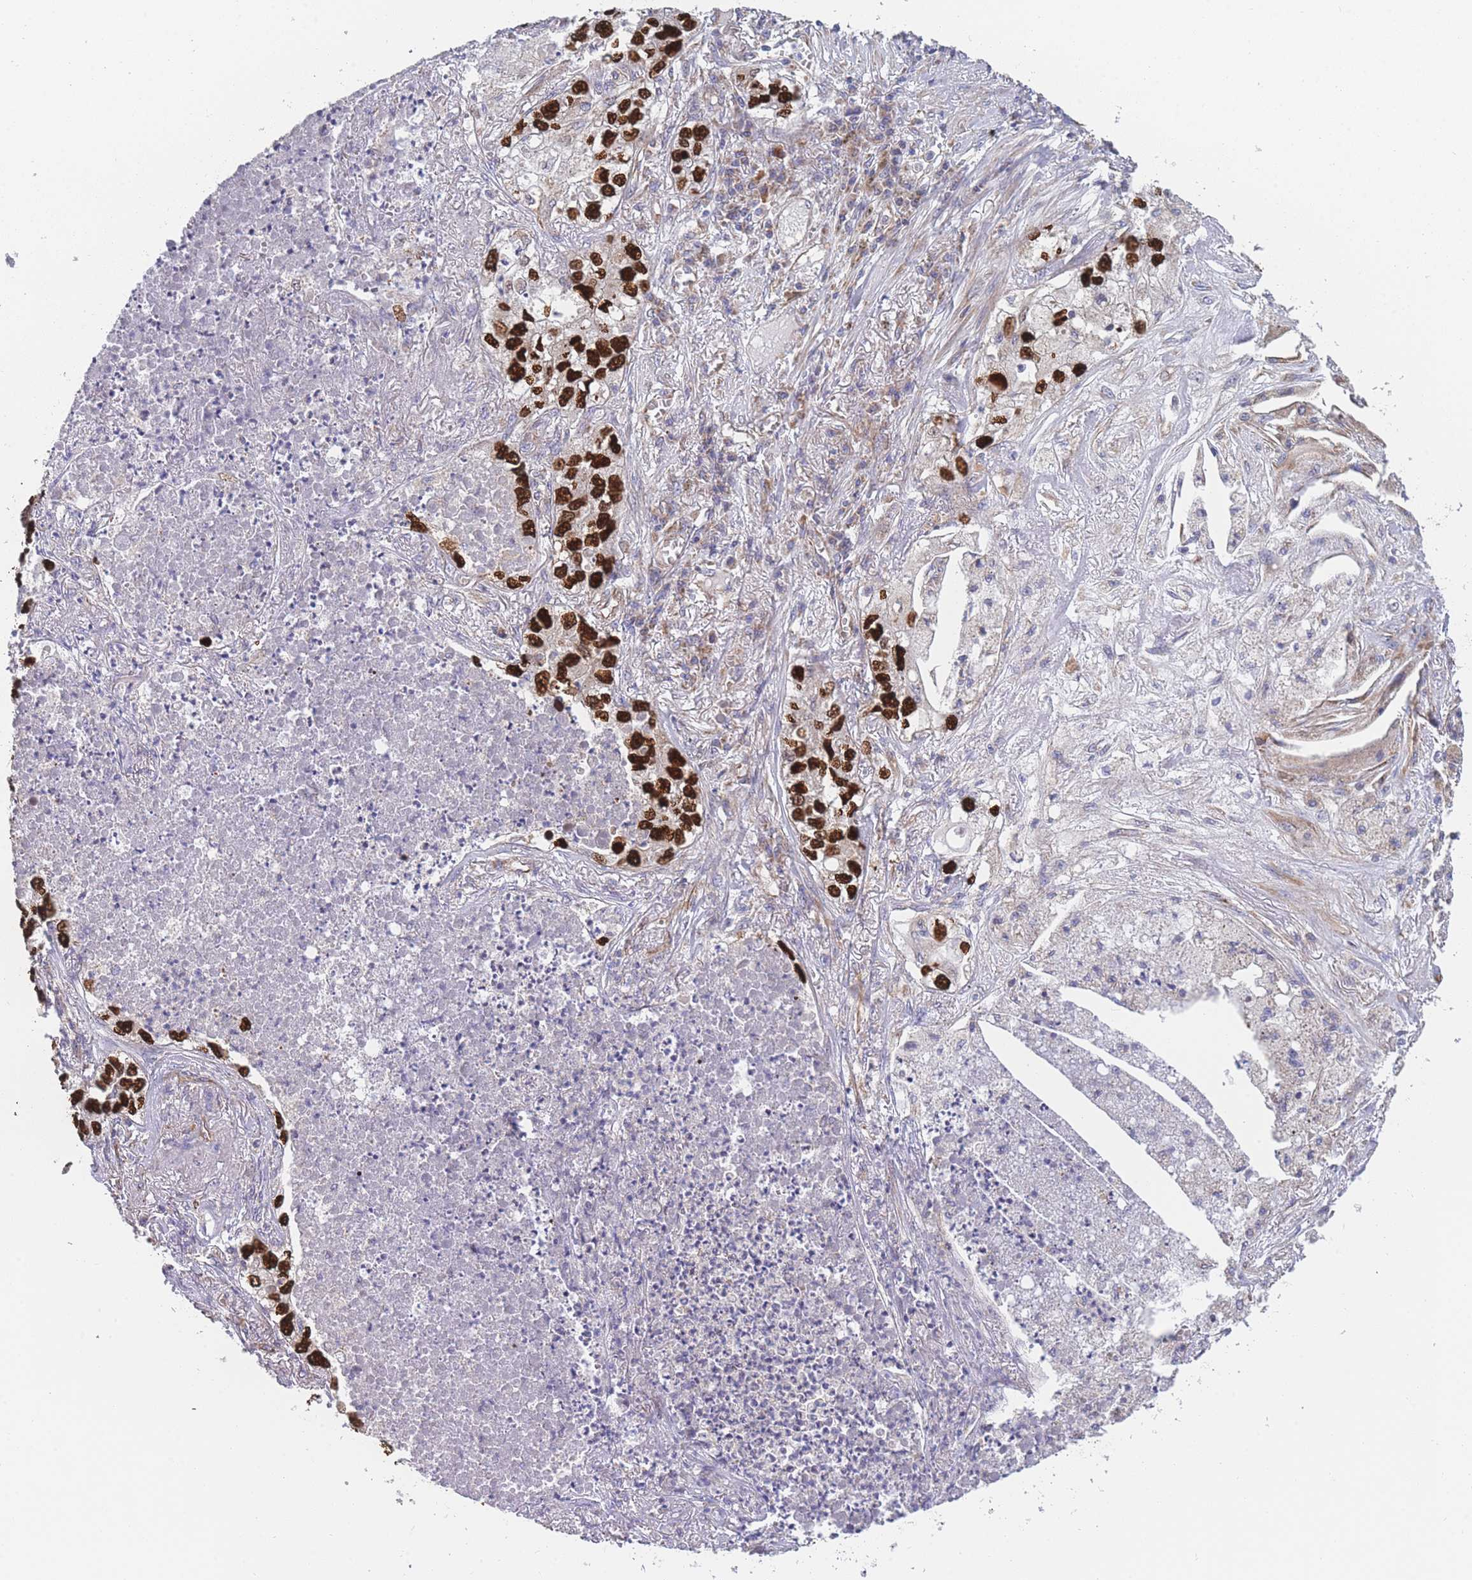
{"staining": {"intensity": "strong", "quantity": ">75%", "location": "nuclear"}, "tissue": "lung cancer", "cell_type": "Tumor cells", "image_type": "cancer", "snomed": [{"axis": "morphology", "description": "Adenocarcinoma, NOS"}, {"axis": "topography", "description": "Lung"}], "caption": "Immunohistochemistry of lung cancer exhibits high levels of strong nuclear staining in approximately >75% of tumor cells.", "gene": "MTRES1", "patient": {"sex": "male", "age": 49}}